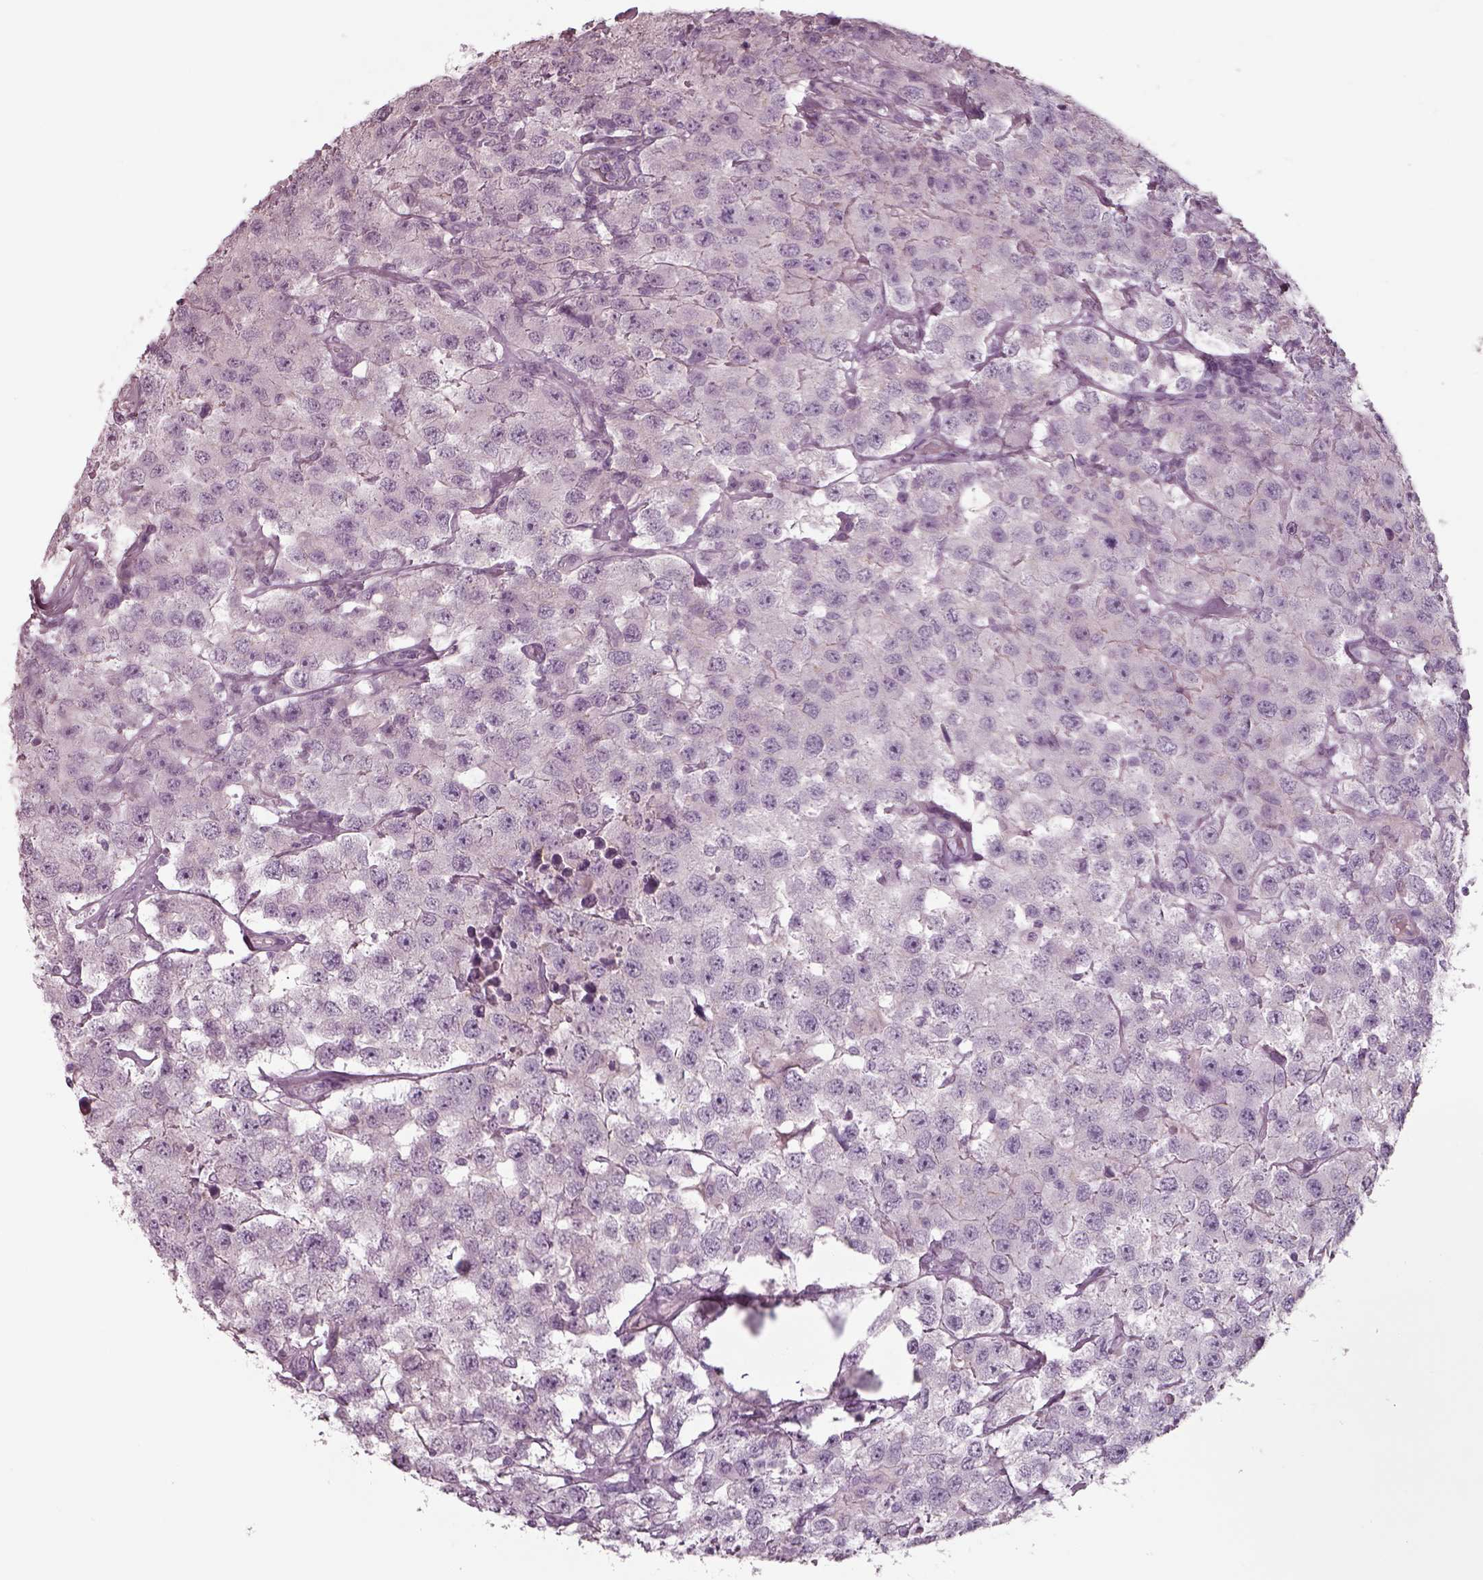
{"staining": {"intensity": "negative", "quantity": "none", "location": "none"}, "tissue": "testis cancer", "cell_type": "Tumor cells", "image_type": "cancer", "snomed": [{"axis": "morphology", "description": "Seminoma, NOS"}, {"axis": "topography", "description": "Testis"}], "caption": "Immunohistochemistry of testis cancer (seminoma) shows no staining in tumor cells.", "gene": "SEPTIN14", "patient": {"sex": "male", "age": 52}}